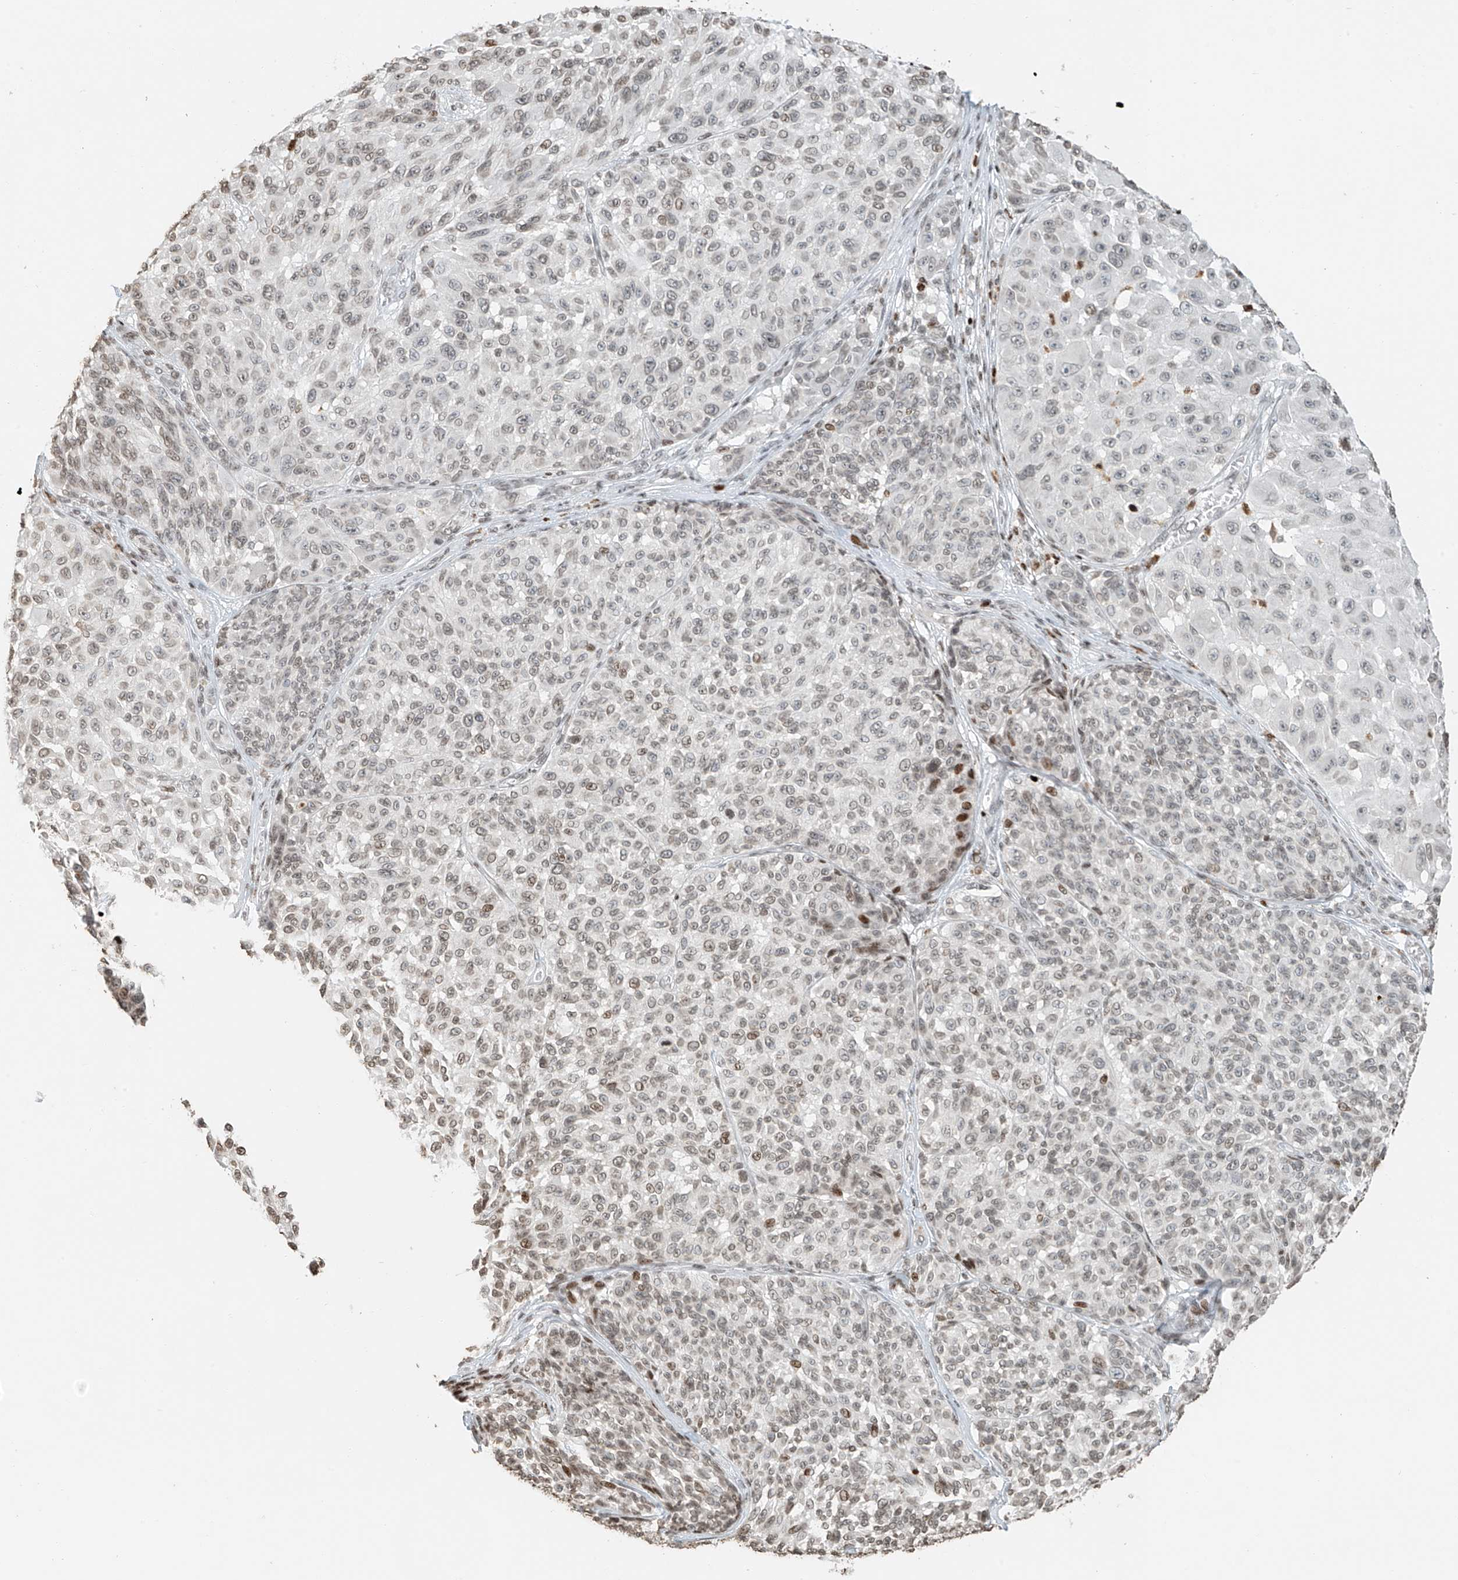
{"staining": {"intensity": "weak", "quantity": "25%-75%", "location": "nuclear"}, "tissue": "melanoma", "cell_type": "Tumor cells", "image_type": "cancer", "snomed": [{"axis": "morphology", "description": "Malignant melanoma, NOS"}, {"axis": "topography", "description": "Skin"}], "caption": "Protein staining reveals weak nuclear staining in approximately 25%-75% of tumor cells in malignant melanoma.", "gene": "C17orf58", "patient": {"sex": "male", "age": 83}}